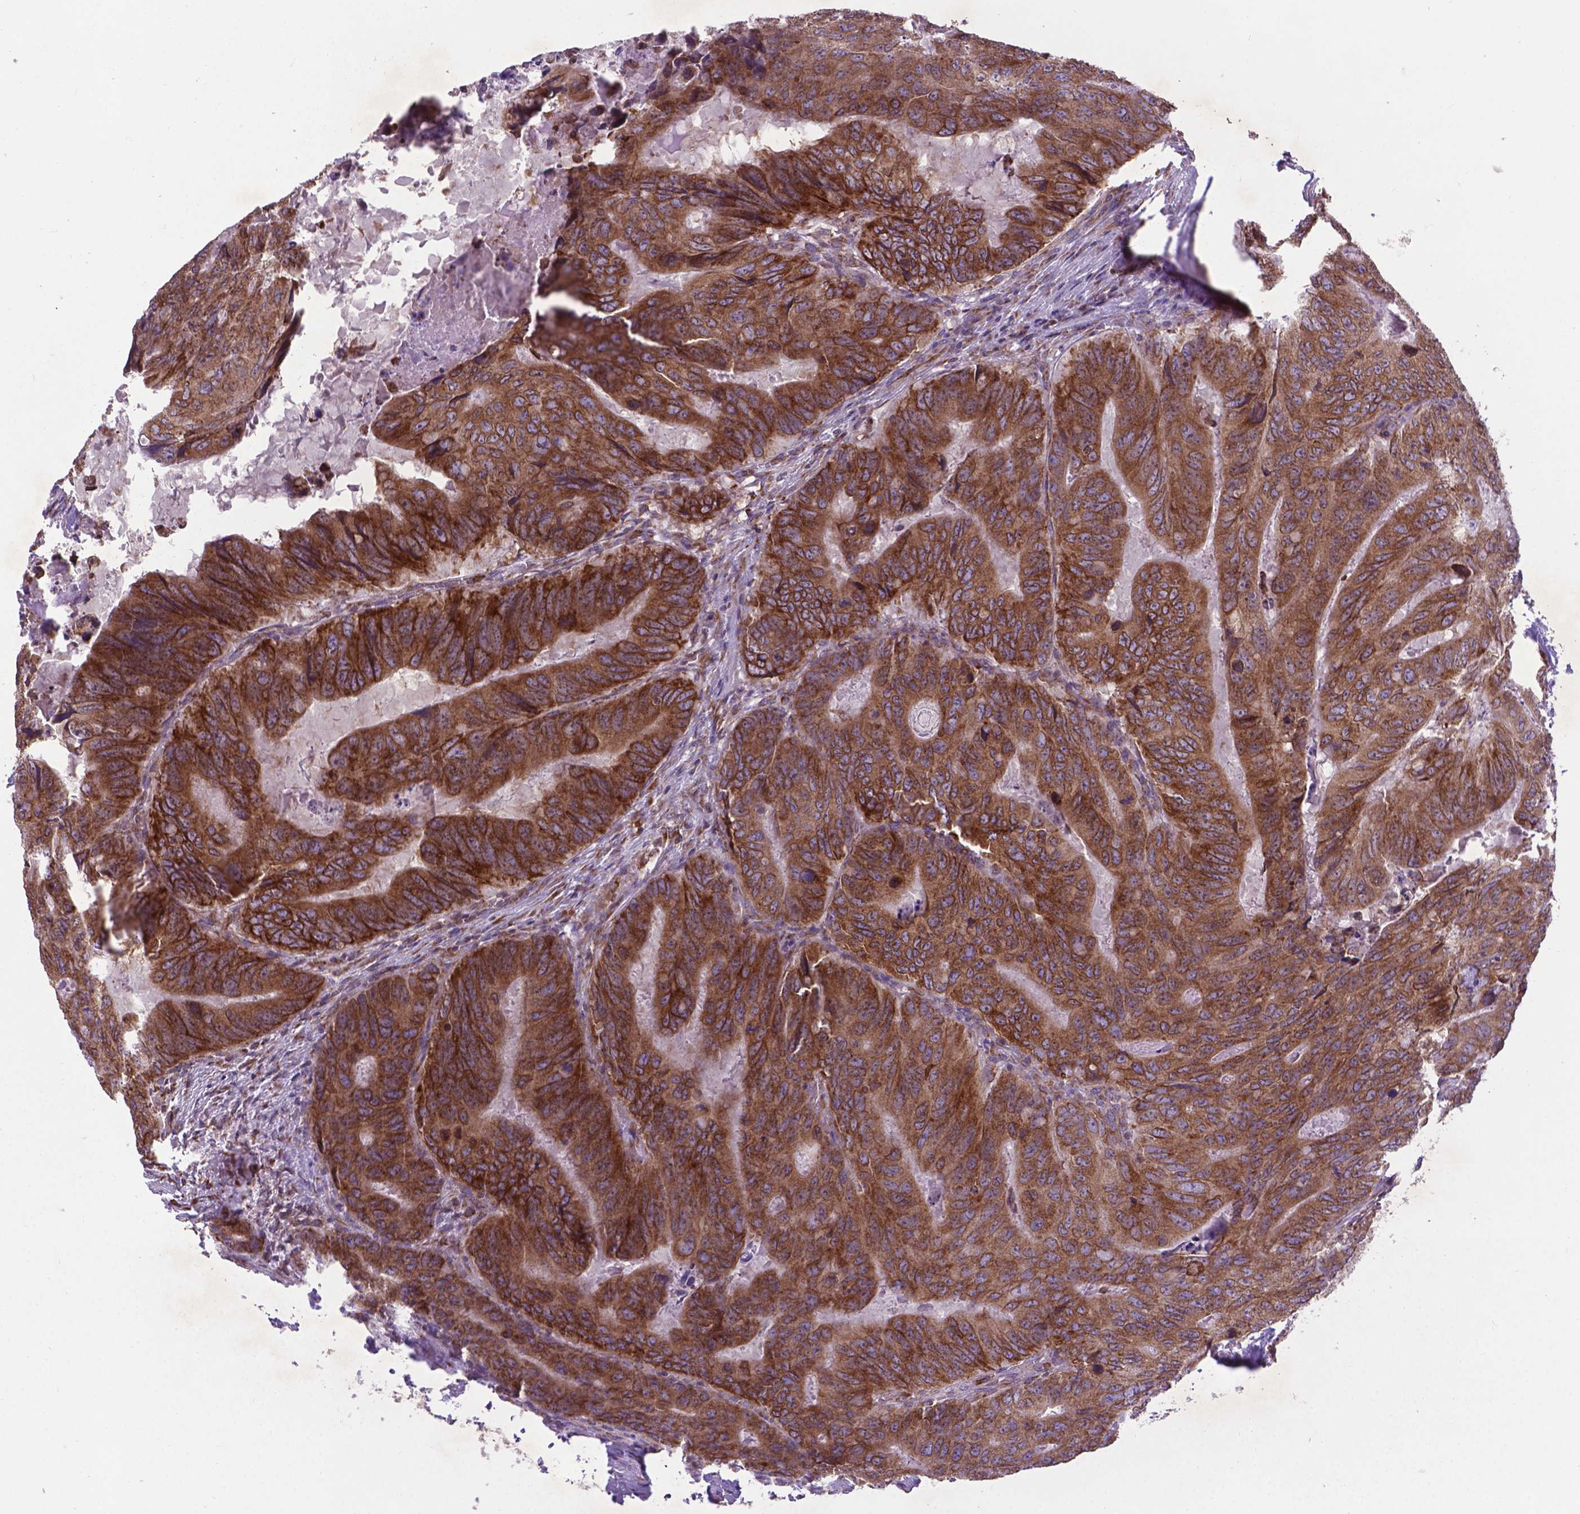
{"staining": {"intensity": "moderate", "quantity": ">75%", "location": "cytoplasmic/membranous"}, "tissue": "colorectal cancer", "cell_type": "Tumor cells", "image_type": "cancer", "snomed": [{"axis": "morphology", "description": "Adenocarcinoma, NOS"}, {"axis": "topography", "description": "Colon"}], "caption": "Tumor cells demonstrate medium levels of moderate cytoplasmic/membranous staining in approximately >75% of cells in colorectal adenocarcinoma.", "gene": "WDR83OS", "patient": {"sex": "male", "age": 79}}